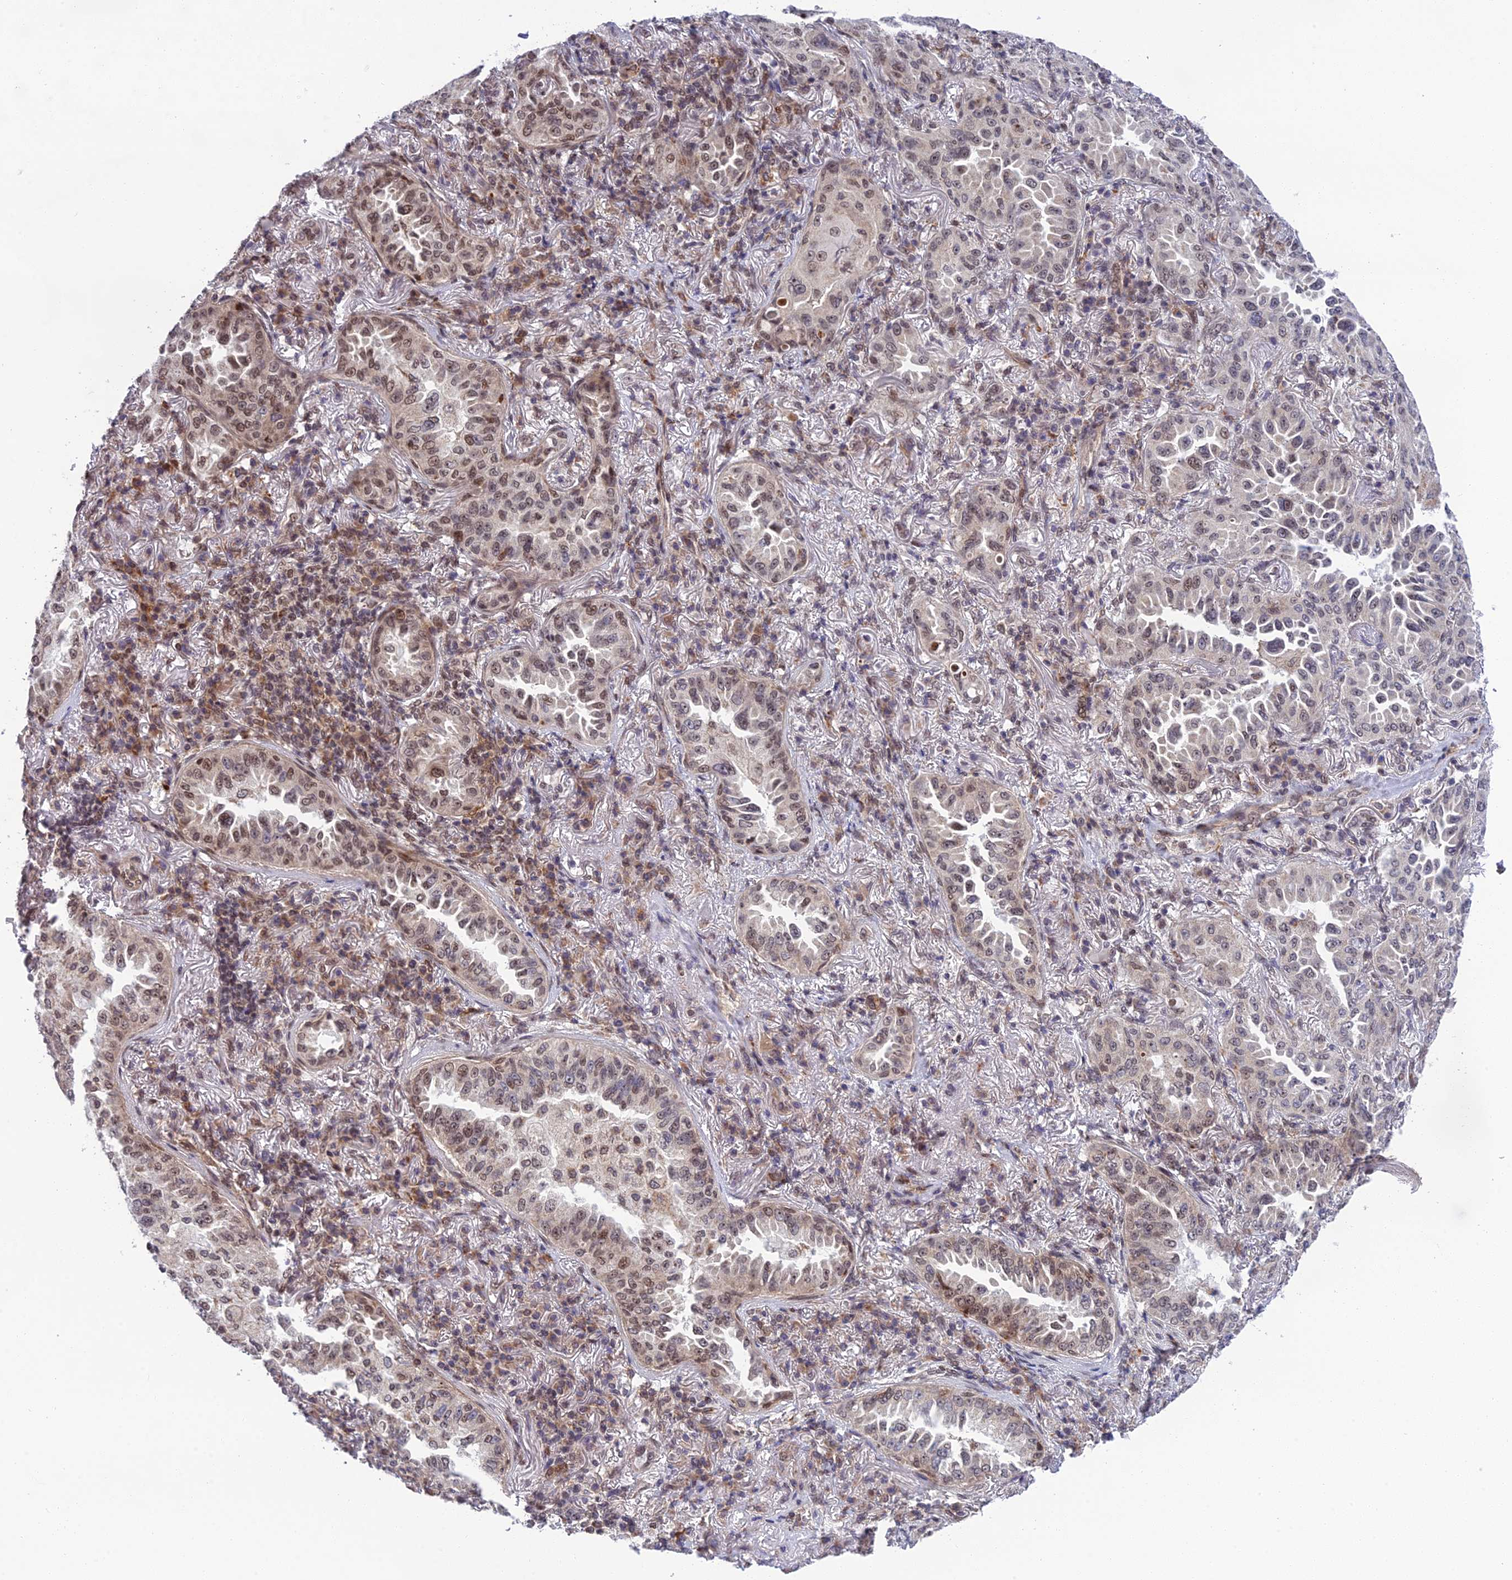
{"staining": {"intensity": "weak", "quantity": ">75%", "location": "nuclear"}, "tissue": "lung cancer", "cell_type": "Tumor cells", "image_type": "cancer", "snomed": [{"axis": "morphology", "description": "Adenocarcinoma, NOS"}, {"axis": "topography", "description": "Lung"}], "caption": "Tumor cells exhibit weak nuclear positivity in approximately >75% of cells in adenocarcinoma (lung).", "gene": "REXO1", "patient": {"sex": "female", "age": 69}}